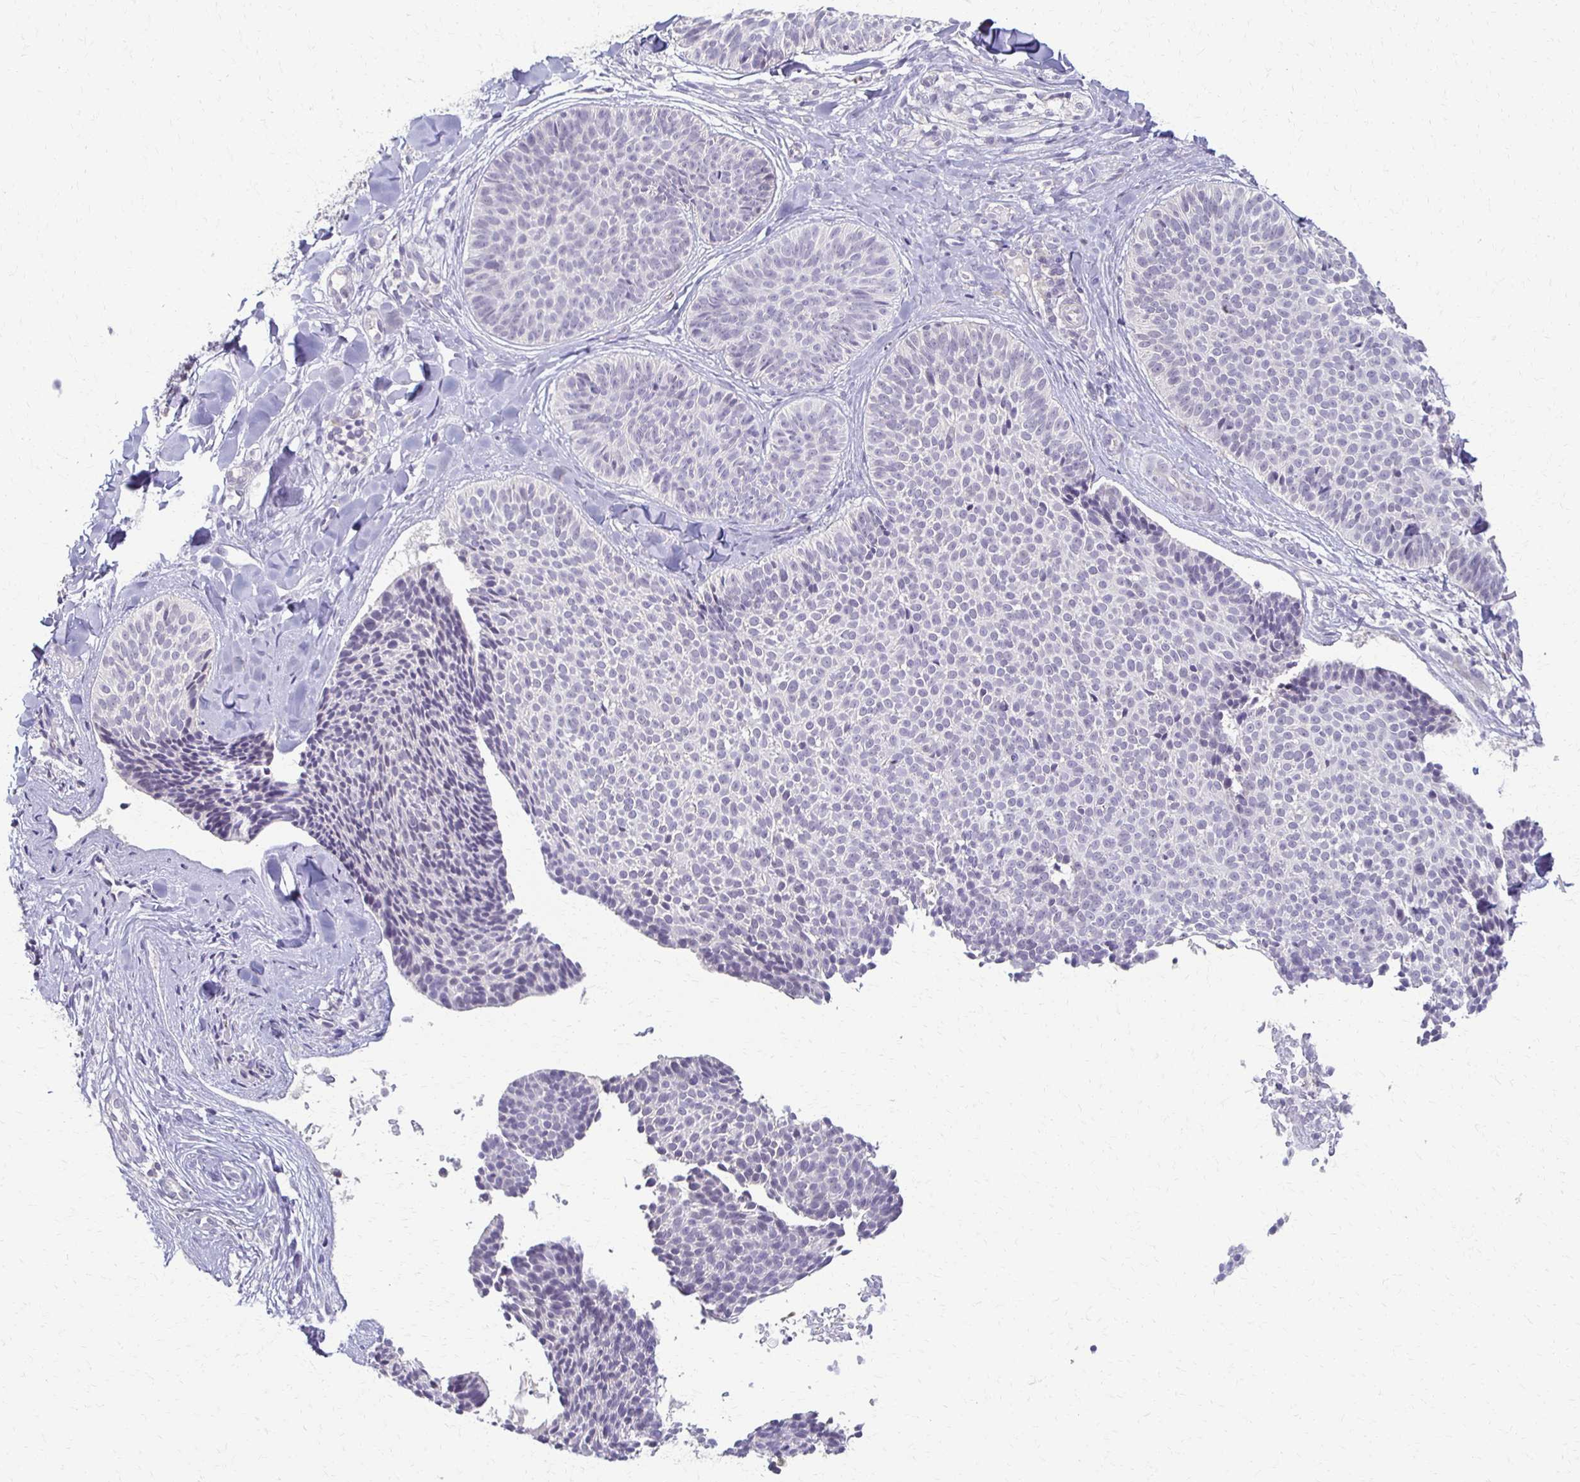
{"staining": {"intensity": "negative", "quantity": "none", "location": "none"}, "tissue": "skin cancer", "cell_type": "Tumor cells", "image_type": "cancer", "snomed": [{"axis": "morphology", "description": "Basal cell carcinoma"}, {"axis": "topography", "description": "Skin"}], "caption": "There is no significant staining in tumor cells of basal cell carcinoma (skin). (IHC, brightfield microscopy, high magnification).", "gene": "FOXO4", "patient": {"sex": "male", "age": 82}}